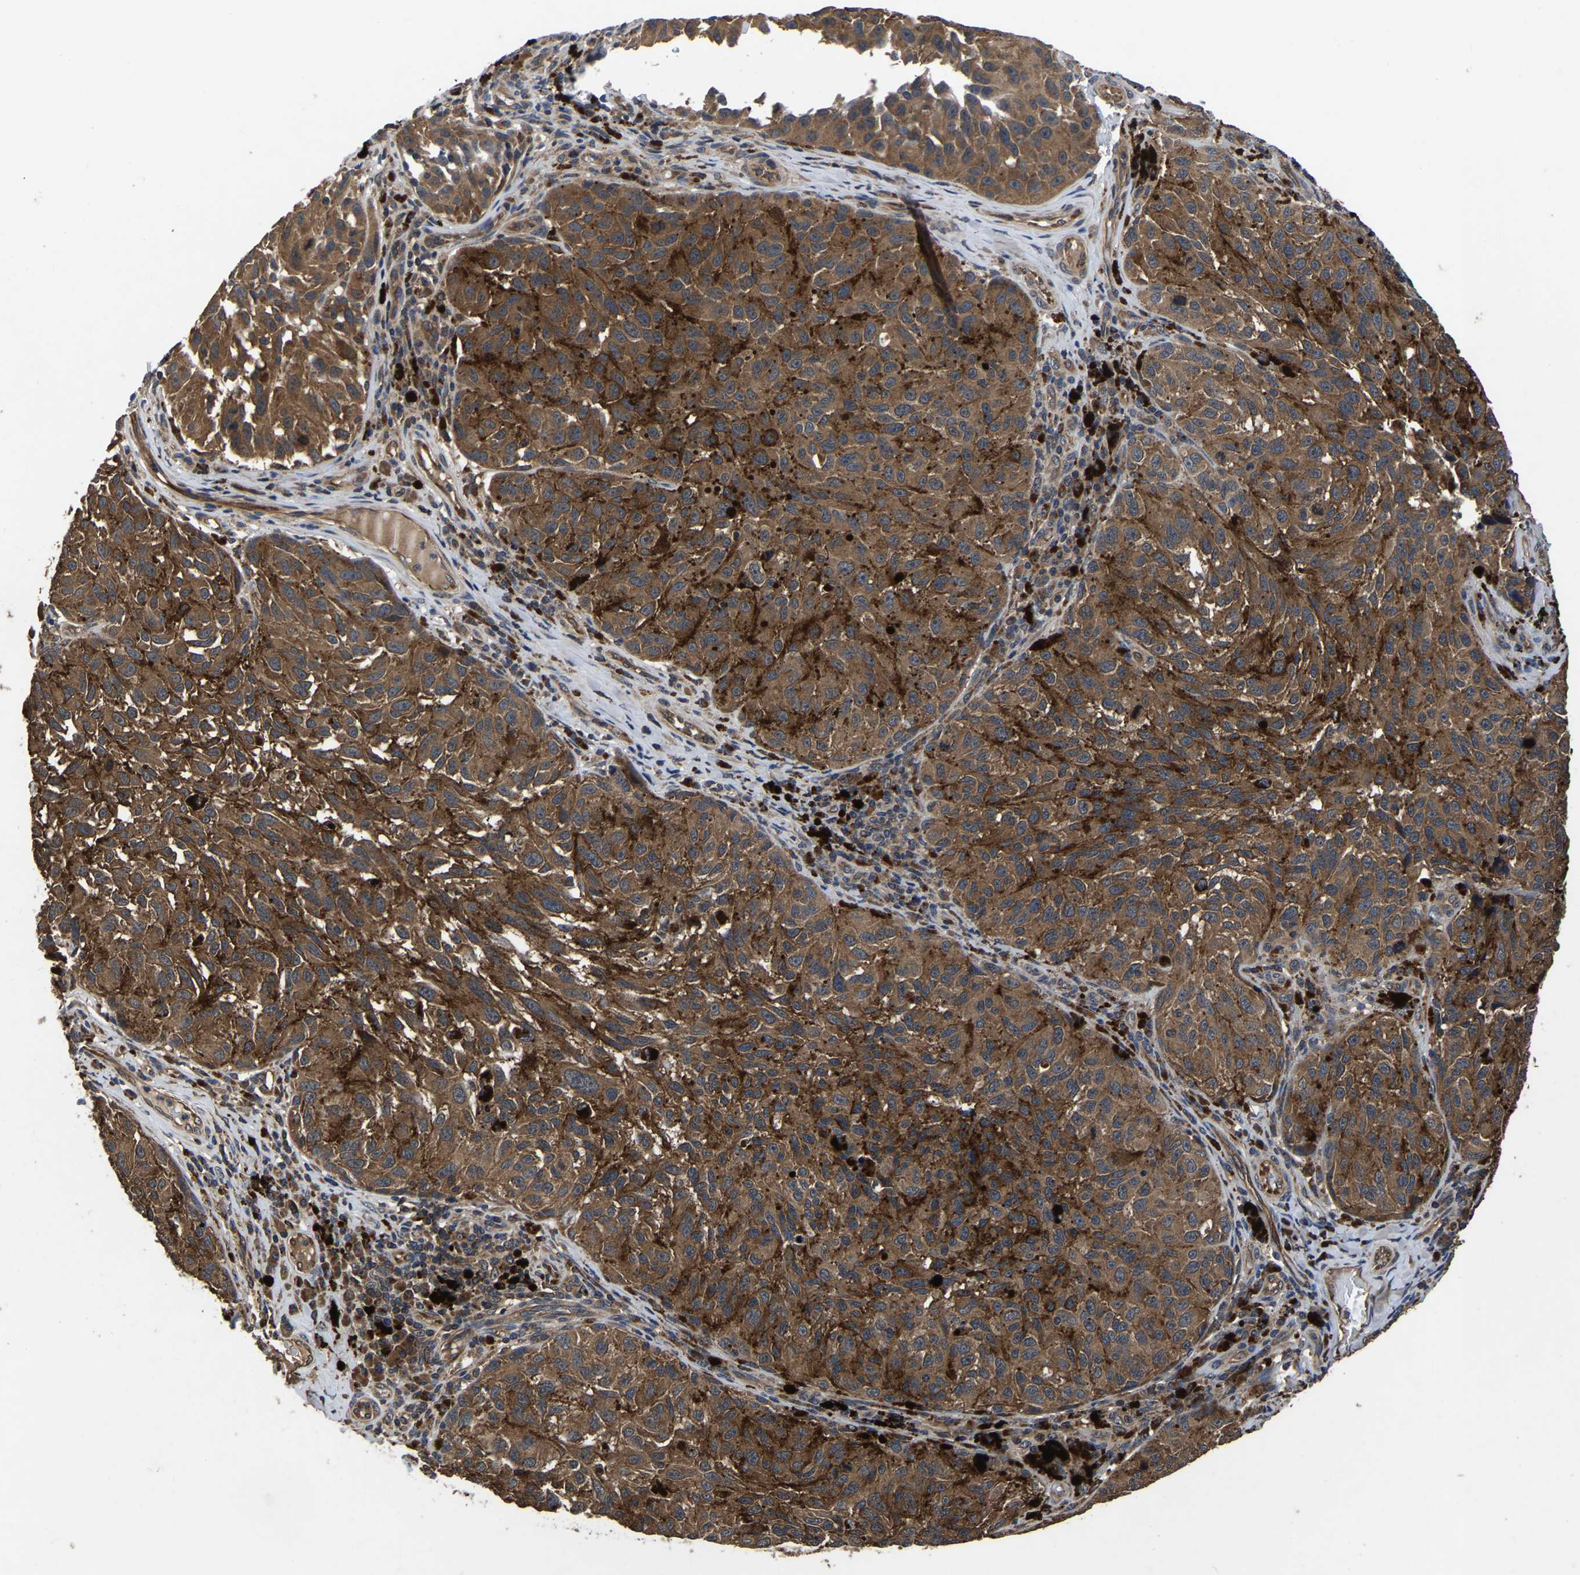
{"staining": {"intensity": "moderate", "quantity": ">75%", "location": "cytoplasmic/membranous"}, "tissue": "melanoma", "cell_type": "Tumor cells", "image_type": "cancer", "snomed": [{"axis": "morphology", "description": "Malignant melanoma, NOS"}, {"axis": "topography", "description": "Skin"}], "caption": "An immunohistochemistry image of neoplastic tissue is shown. Protein staining in brown labels moderate cytoplasmic/membranous positivity in melanoma within tumor cells. (Stains: DAB (3,3'-diaminobenzidine) in brown, nuclei in blue, Microscopy: brightfield microscopy at high magnification).", "gene": "CRYZL1", "patient": {"sex": "female", "age": 73}}